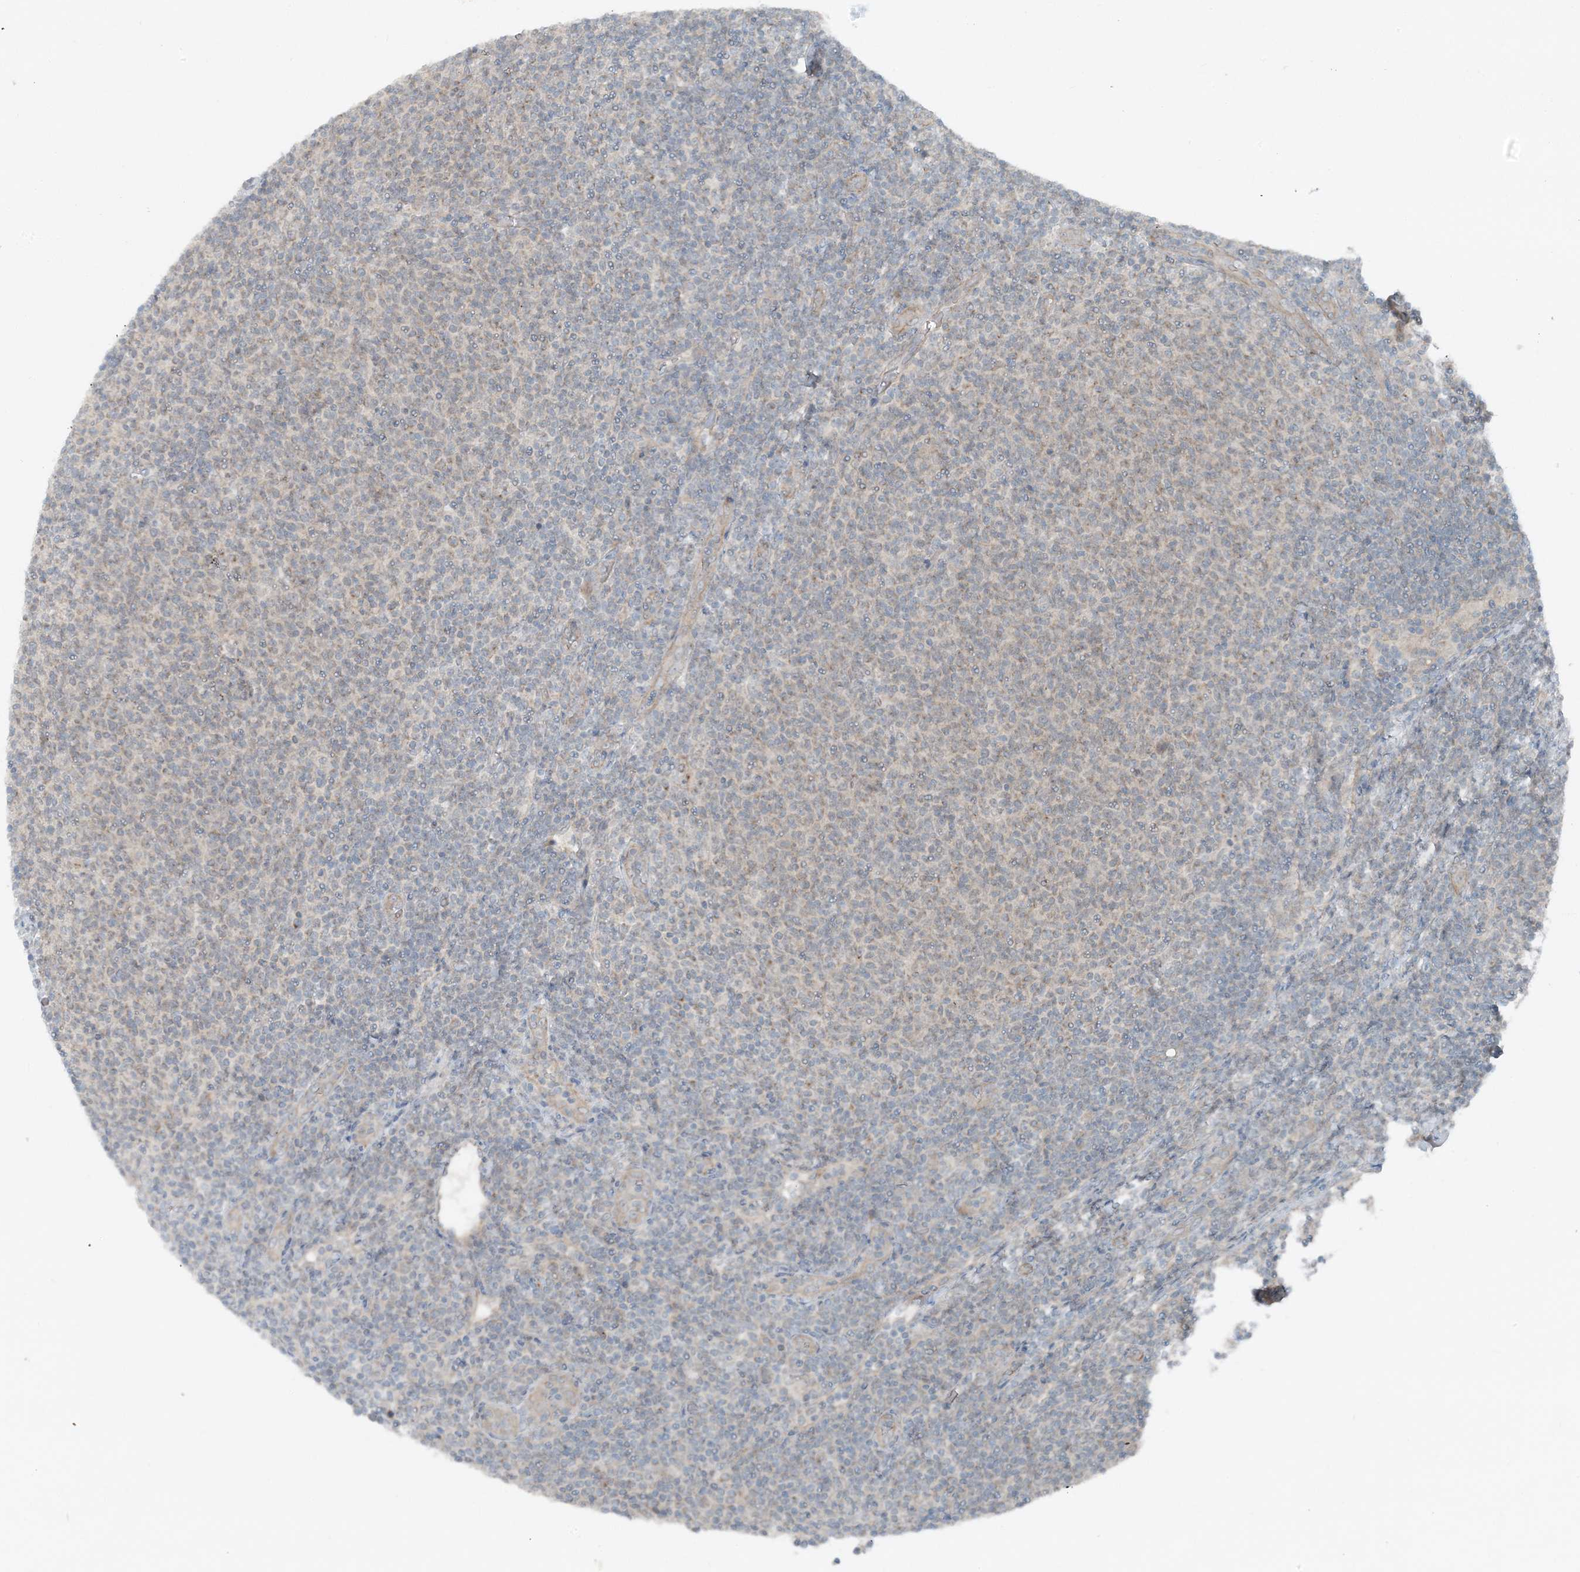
{"staining": {"intensity": "negative", "quantity": "none", "location": "none"}, "tissue": "lymphoma", "cell_type": "Tumor cells", "image_type": "cancer", "snomed": [{"axis": "morphology", "description": "Malignant lymphoma, non-Hodgkin's type, Low grade"}, {"axis": "topography", "description": "Lymph node"}], "caption": "There is no significant staining in tumor cells of malignant lymphoma, non-Hodgkin's type (low-grade). (DAB immunohistochemistry, high magnification).", "gene": "MITD1", "patient": {"sex": "male", "age": 66}}